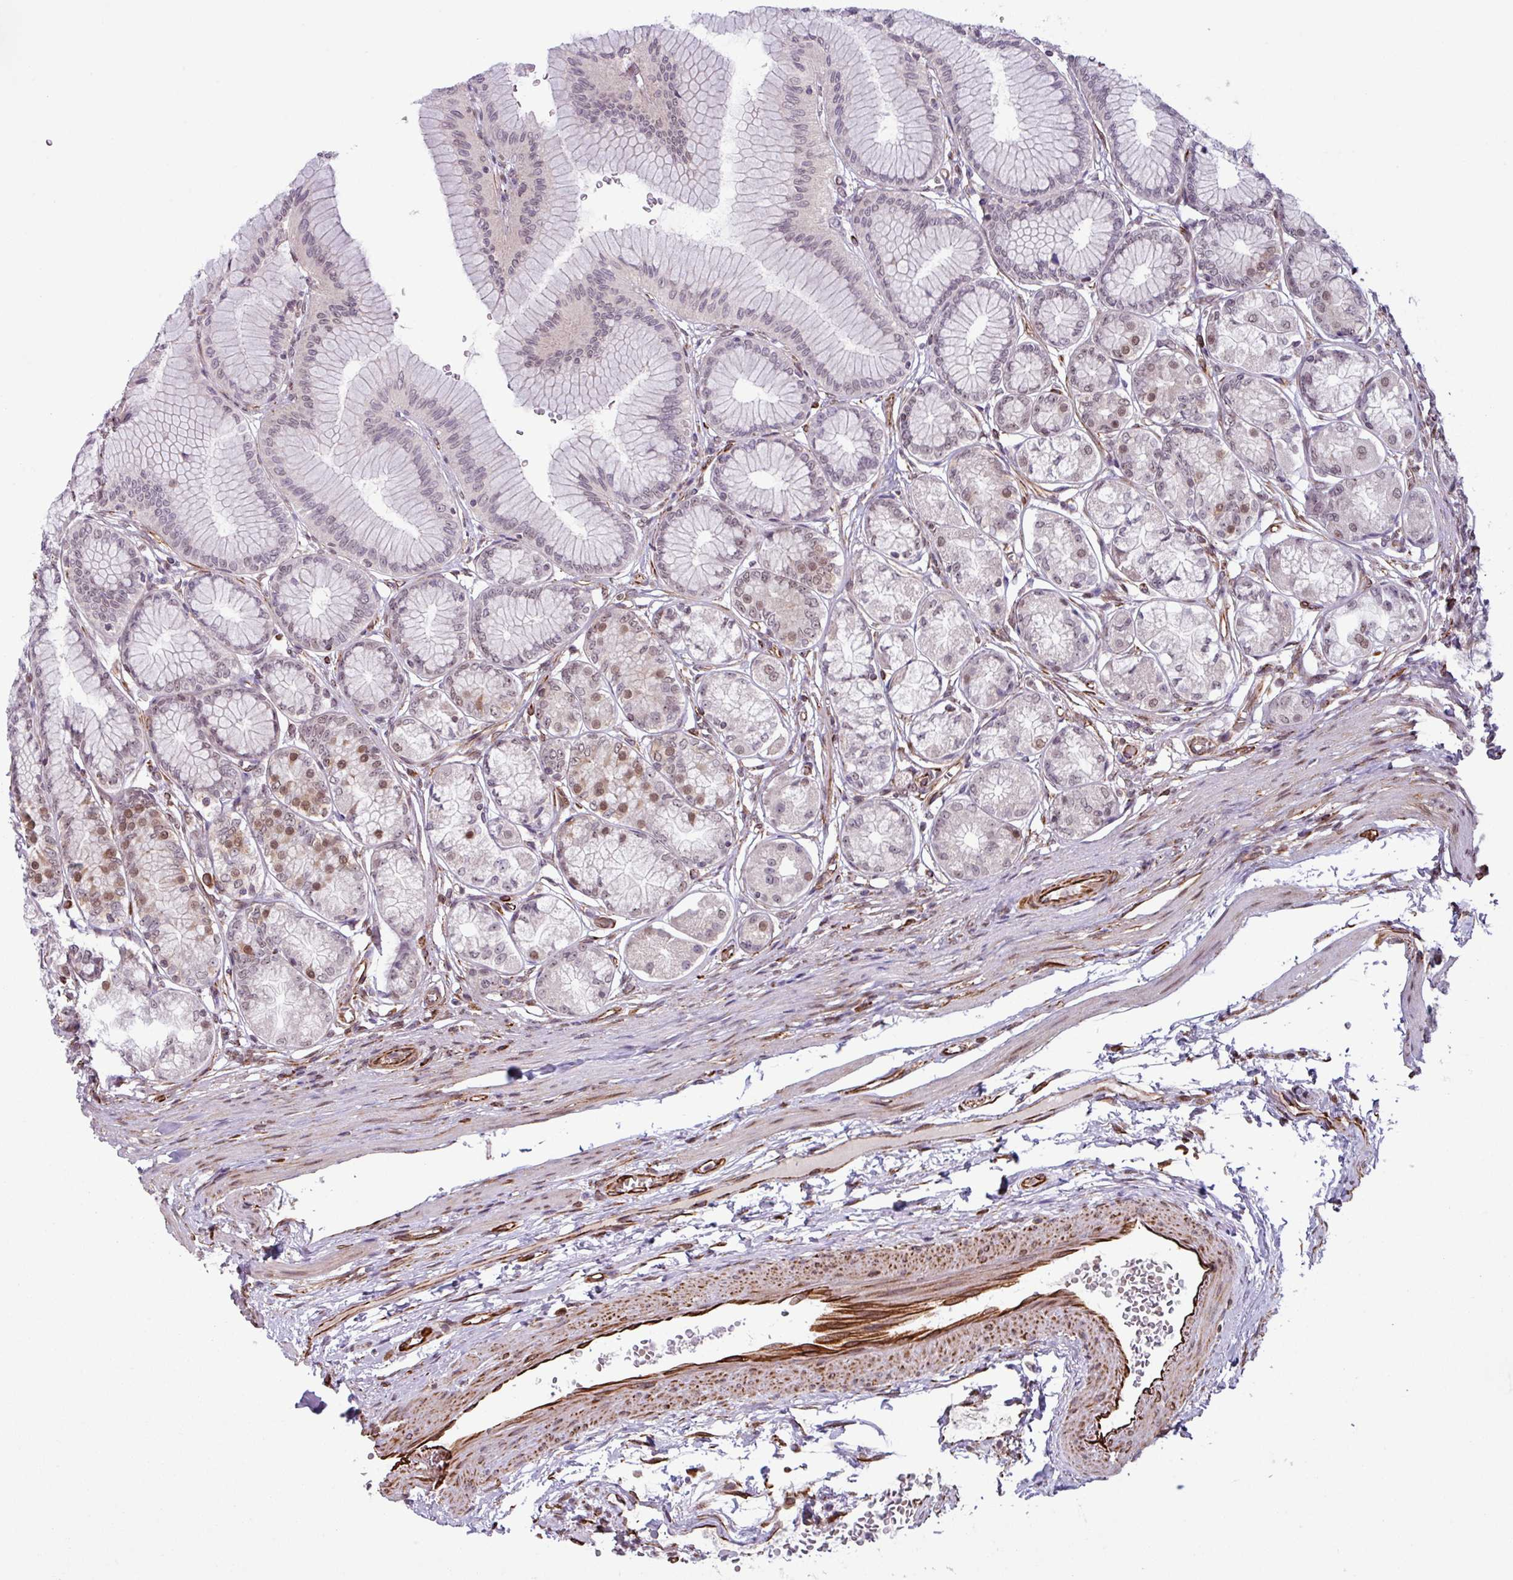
{"staining": {"intensity": "moderate", "quantity": ">75%", "location": "nuclear"}, "tissue": "stomach", "cell_type": "Glandular cells", "image_type": "normal", "snomed": [{"axis": "morphology", "description": "Normal tissue, NOS"}, {"axis": "morphology", "description": "Adenocarcinoma, NOS"}, {"axis": "morphology", "description": "Adenocarcinoma, High grade"}, {"axis": "topography", "description": "Stomach, upper"}, {"axis": "topography", "description": "Stomach"}], "caption": "DAB (3,3'-diaminobenzidine) immunohistochemical staining of unremarkable stomach shows moderate nuclear protein positivity in about >75% of glandular cells.", "gene": "CHD3", "patient": {"sex": "female", "age": 65}}